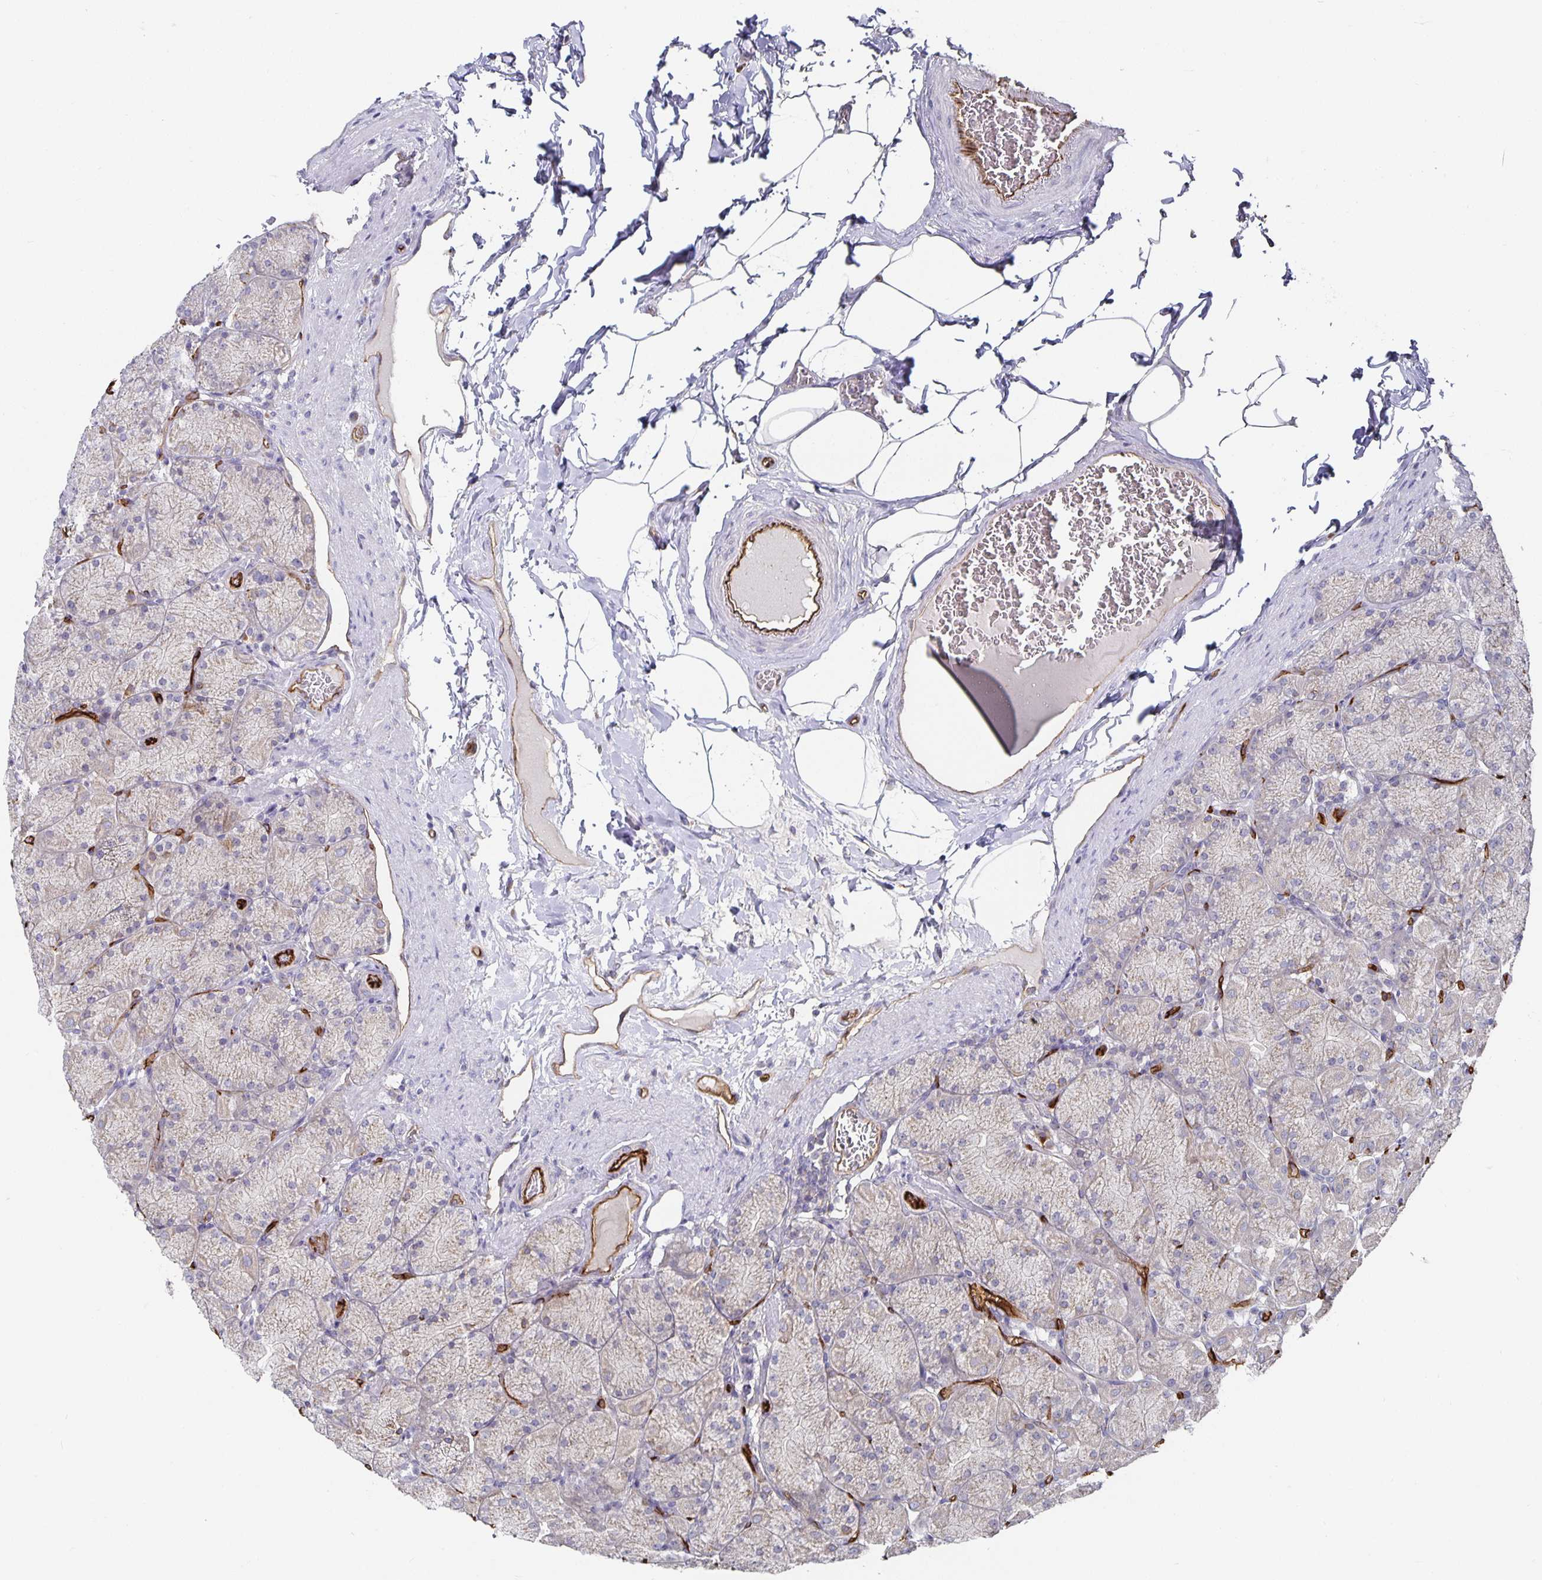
{"staining": {"intensity": "weak", "quantity": "<25%", "location": "cytoplasmic/membranous"}, "tissue": "stomach", "cell_type": "Glandular cells", "image_type": "normal", "snomed": [{"axis": "morphology", "description": "Normal tissue, NOS"}, {"axis": "topography", "description": "Stomach, upper"}], "caption": "Immunohistochemical staining of benign human stomach shows no significant positivity in glandular cells.", "gene": "PODXL", "patient": {"sex": "female", "age": 56}}